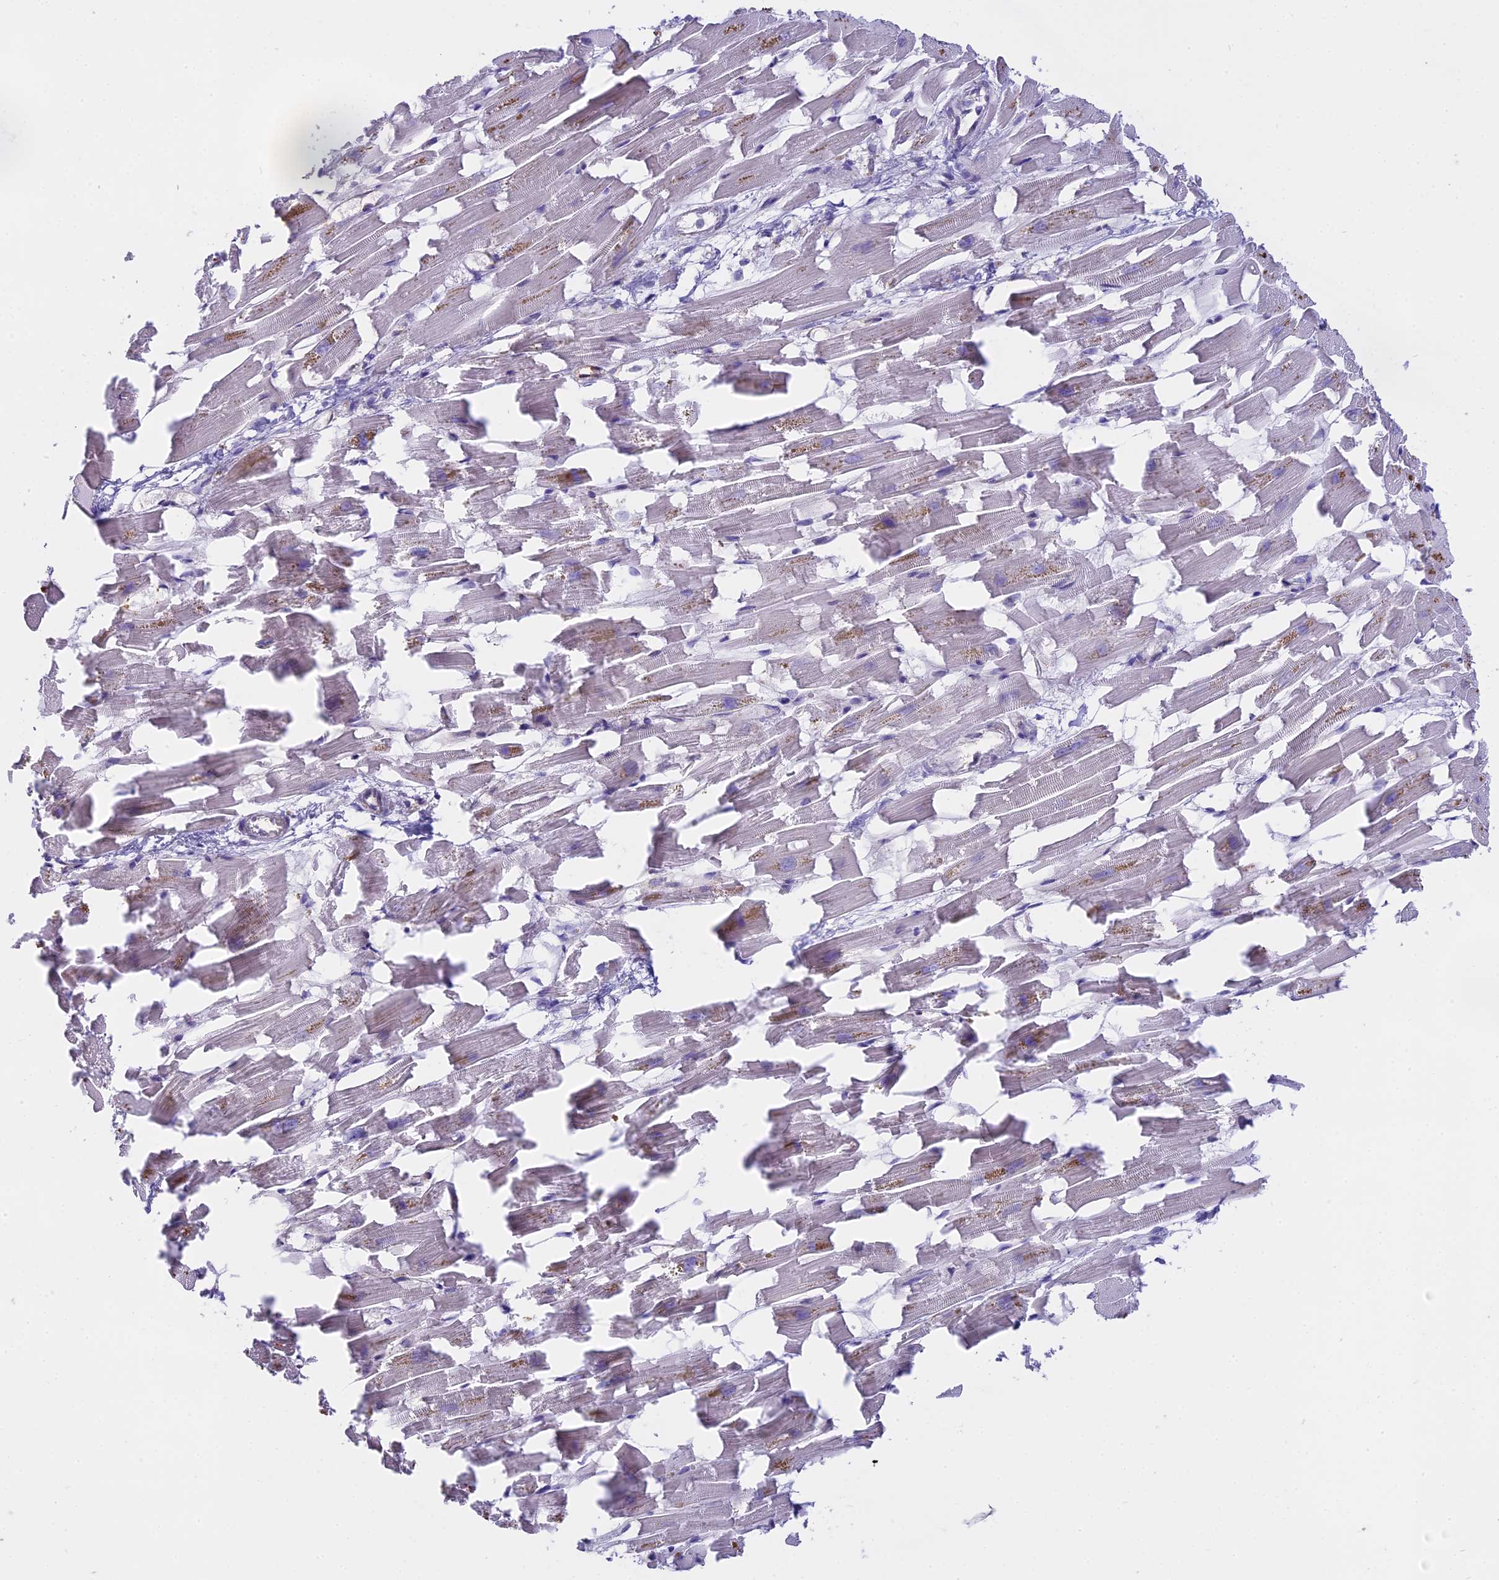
{"staining": {"intensity": "weak", "quantity": "25%-75%", "location": "cytoplasmic/membranous"}, "tissue": "heart muscle", "cell_type": "Cardiomyocytes", "image_type": "normal", "snomed": [{"axis": "morphology", "description": "Normal tissue, NOS"}, {"axis": "topography", "description": "Heart"}], "caption": "Immunohistochemical staining of benign heart muscle reveals weak cytoplasmic/membranous protein positivity in about 25%-75% of cardiomyocytes.", "gene": "WFDC2", "patient": {"sex": "female", "age": 64}}